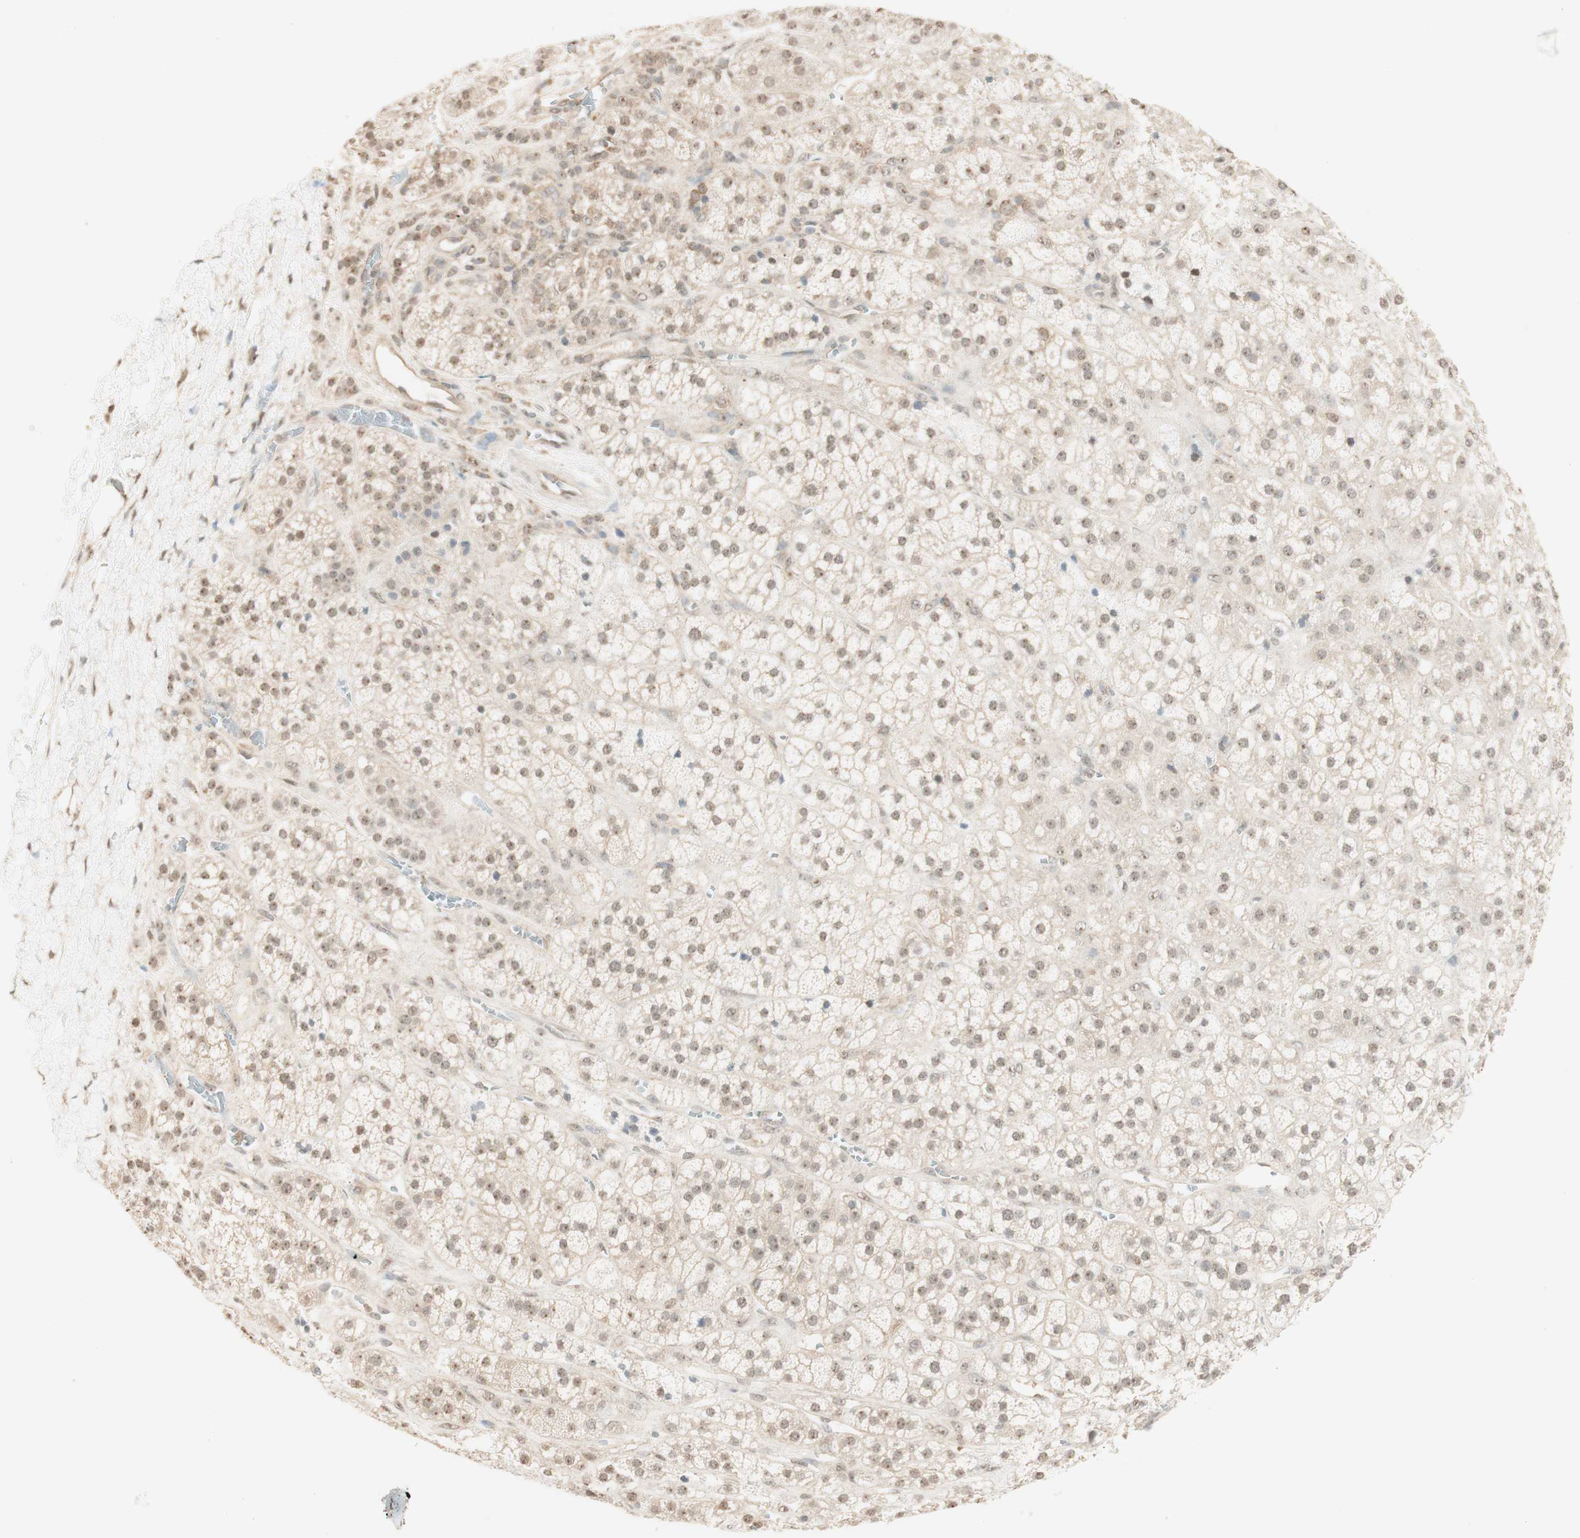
{"staining": {"intensity": "weak", "quantity": "25%-75%", "location": "cytoplasmic/membranous,nuclear"}, "tissue": "adrenal gland", "cell_type": "Glandular cells", "image_type": "normal", "snomed": [{"axis": "morphology", "description": "Normal tissue, NOS"}, {"axis": "topography", "description": "Adrenal gland"}], "caption": "About 25%-75% of glandular cells in benign human adrenal gland exhibit weak cytoplasmic/membranous,nuclear protein positivity as visualized by brown immunohistochemical staining.", "gene": "SPINT2", "patient": {"sex": "male", "age": 56}}